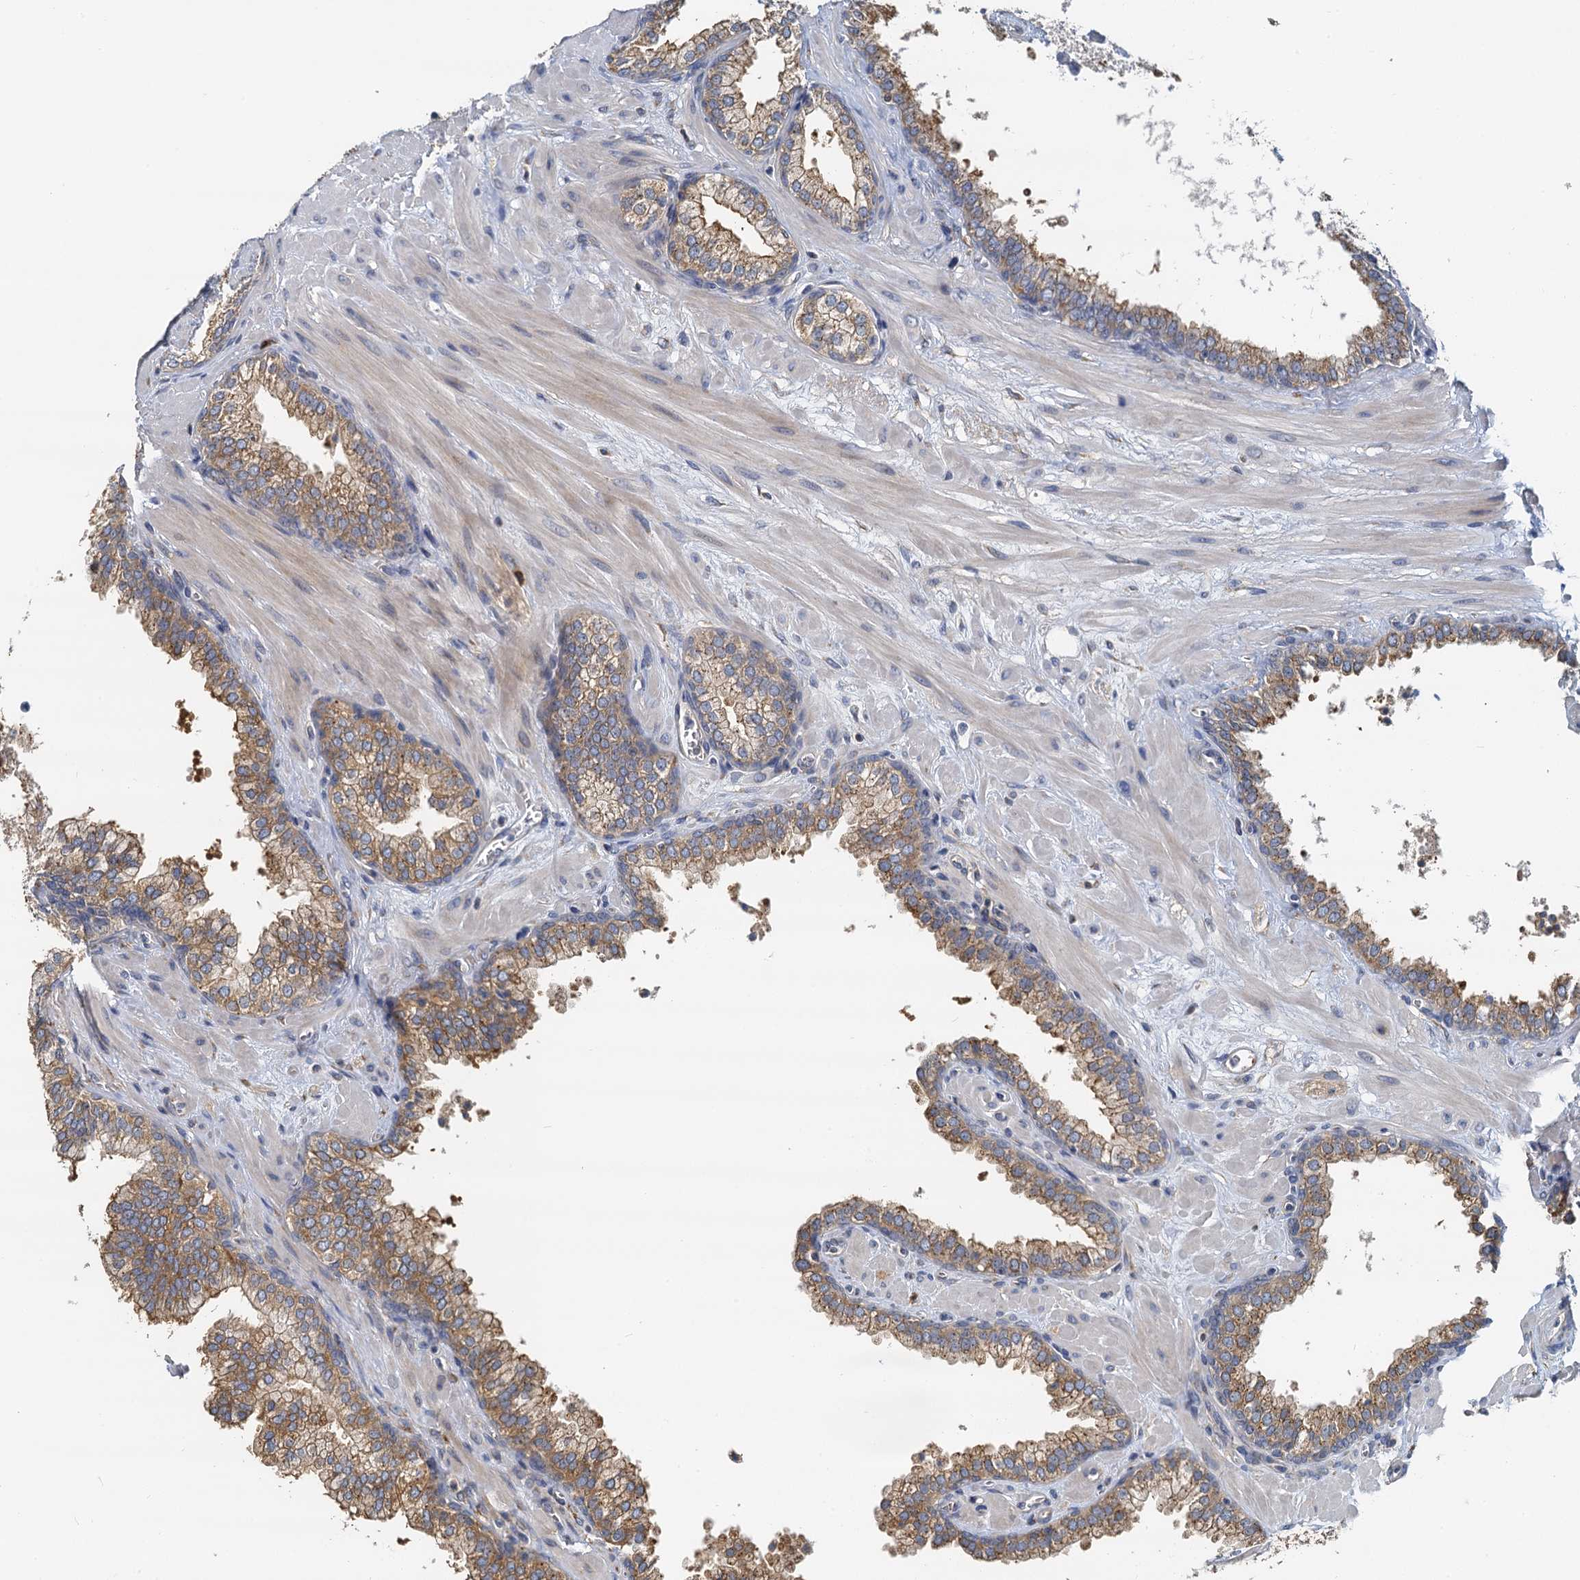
{"staining": {"intensity": "moderate", "quantity": ">75%", "location": "cytoplasmic/membranous"}, "tissue": "prostate", "cell_type": "Glandular cells", "image_type": "normal", "snomed": [{"axis": "morphology", "description": "Normal tissue, NOS"}, {"axis": "topography", "description": "Prostate"}], "caption": "Unremarkable prostate shows moderate cytoplasmic/membranous staining in approximately >75% of glandular cells, visualized by immunohistochemistry. (DAB (3,3'-diaminobenzidine) IHC, brown staining for protein, blue staining for nuclei).", "gene": "NKAPD1", "patient": {"sex": "male", "age": 60}}